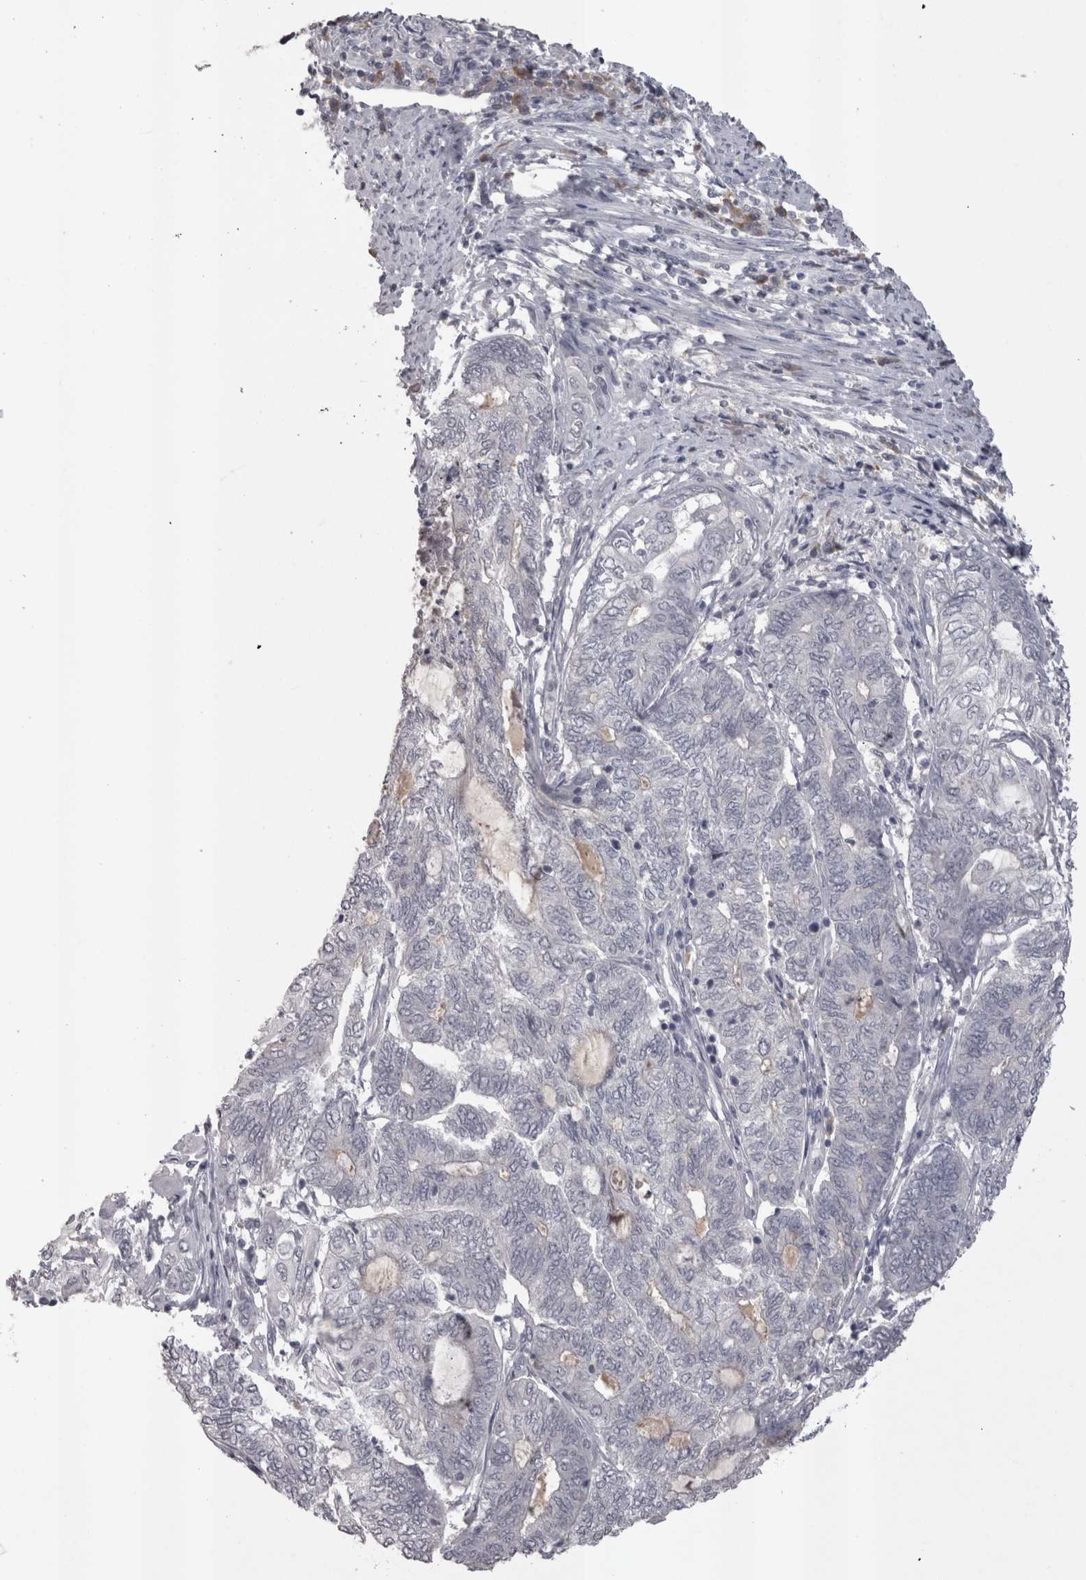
{"staining": {"intensity": "negative", "quantity": "none", "location": "none"}, "tissue": "endometrial cancer", "cell_type": "Tumor cells", "image_type": "cancer", "snomed": [{"axis": "morphology", "description": "Adenocarcinoma, NOS"}, {"axis": "topography", "description": "Uterus"}, {"axis": "topography", "description": "Endometrium"}], "caption": "This photomicrograph is of endometrial adenocarcinoma stained with immunohistochemistry (IHC) to label a protein in brown with the nuclei are counter-stained blue. There is no staining in tumor cells.", "gene": "LAX1", "patient": {"sex": "female", "age": 70}}